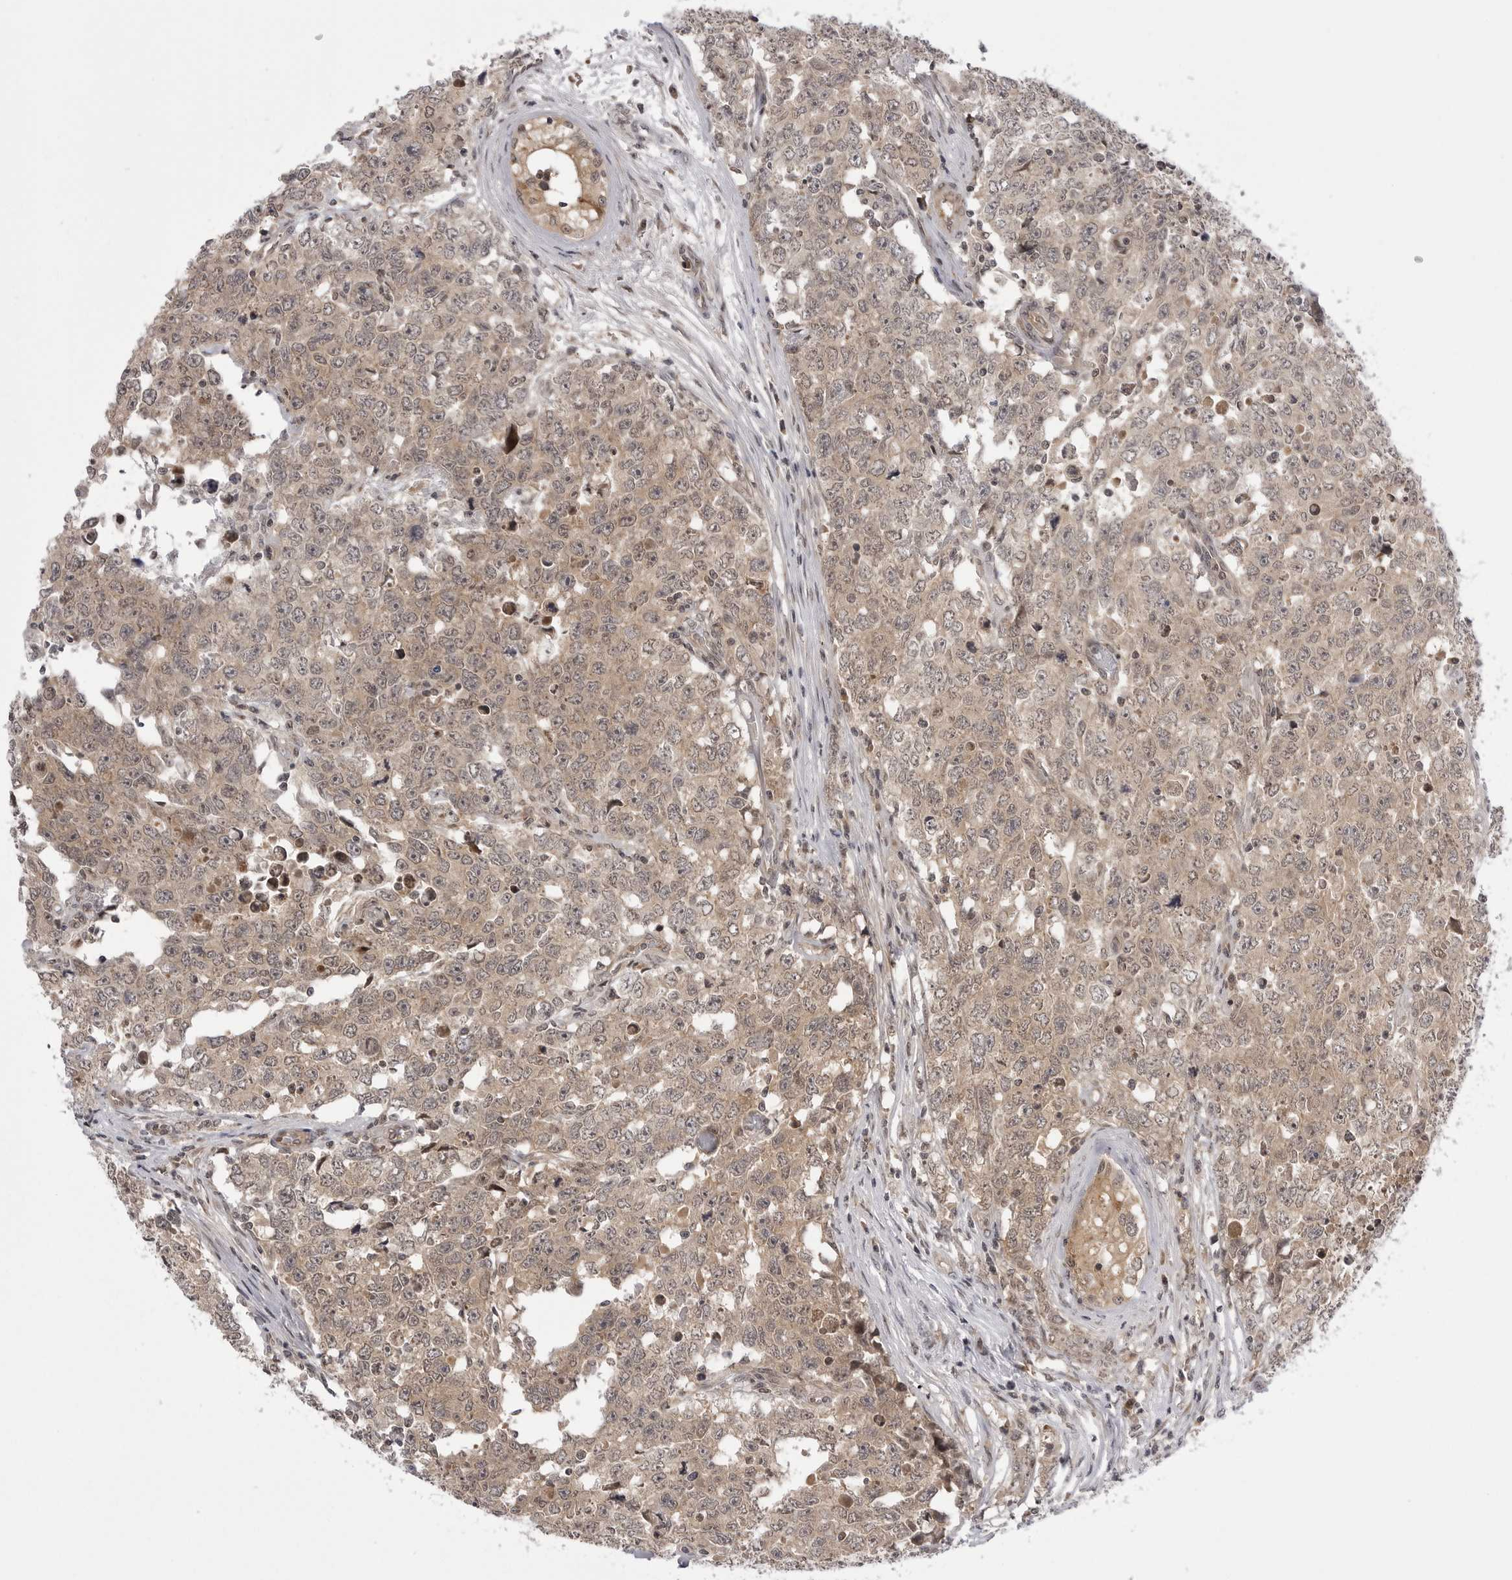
{"staining": {"intensity": "weak", "quantity": ">75%", "location": "cytoplasmic/membranous"}, "tissue": "testis cancer", "cell_type": "Tumor cells", "image_type": "cancer", "snomed": [{"axis": "morphology", "description": "Carcinoma, Embryonal, NOS"}, {"axis": "topography", "description": "Testis"}], "caption": "DAB immunohistochemical staining of testis cancer shows weak cytoplasmic/membranous protein positivity in approximately >75% of tumor cells.", "gene": "PTK2B", "patient": {"sex": "male", "age": 28}}